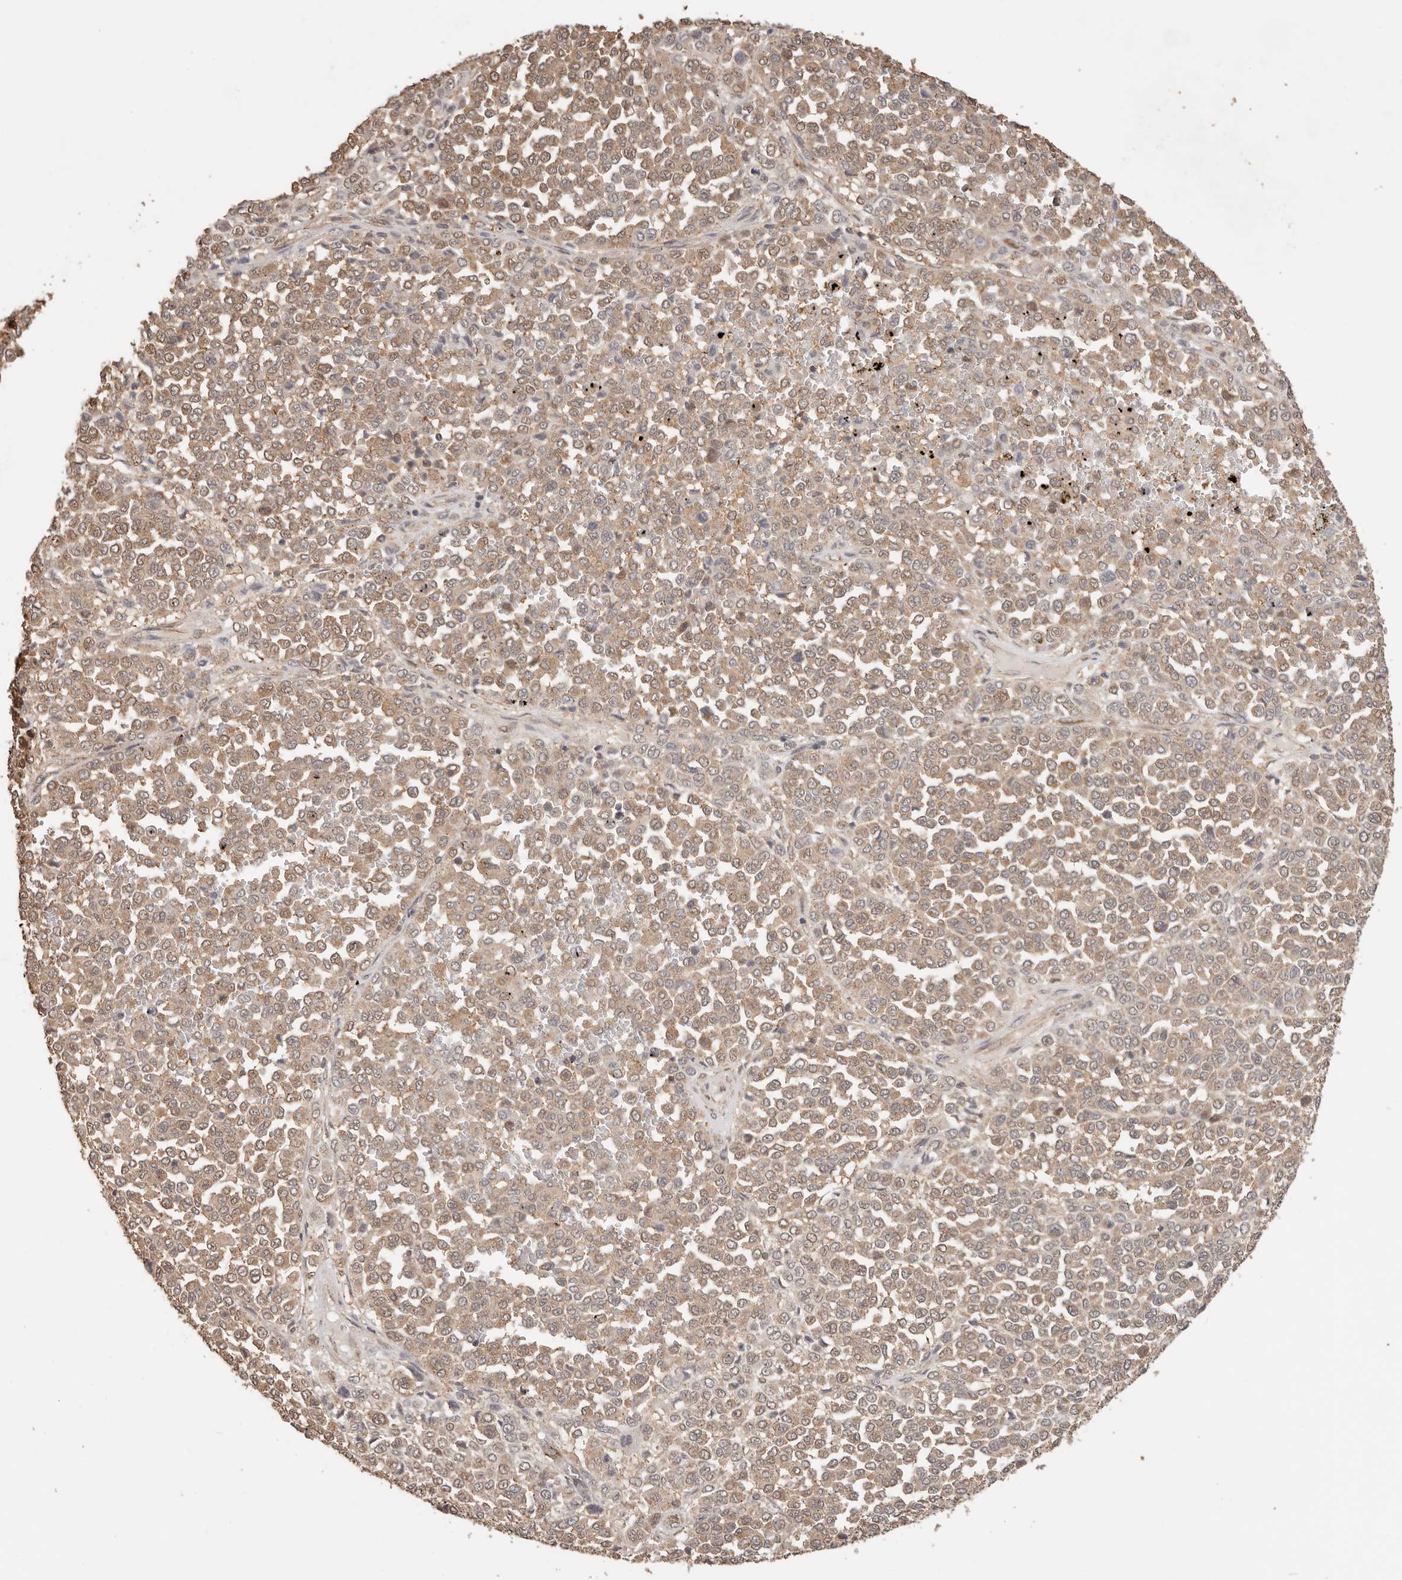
{"staining": {"intensity": "weak", "quantity": ">75%", "location": "cytoplasmic/membranous"}, "tissue": "melanoma", "cell_type": "Tumor cells", "image_type": "cancer", "snomed": [{"axis": "morphology", "description": "Malignant melanoma, Metastatic site"}, {"axis": "topography", "description": "Pancreas"}], "caption": "There is low levels of weak cytoplasmic/membranous staining in tumor cells of malignant melanoma (metastatic site), as demonstrated by immunohistochemical staining (brown color).", "gene": "AFDN", "patient": {"sex": "female", "age": 30}}